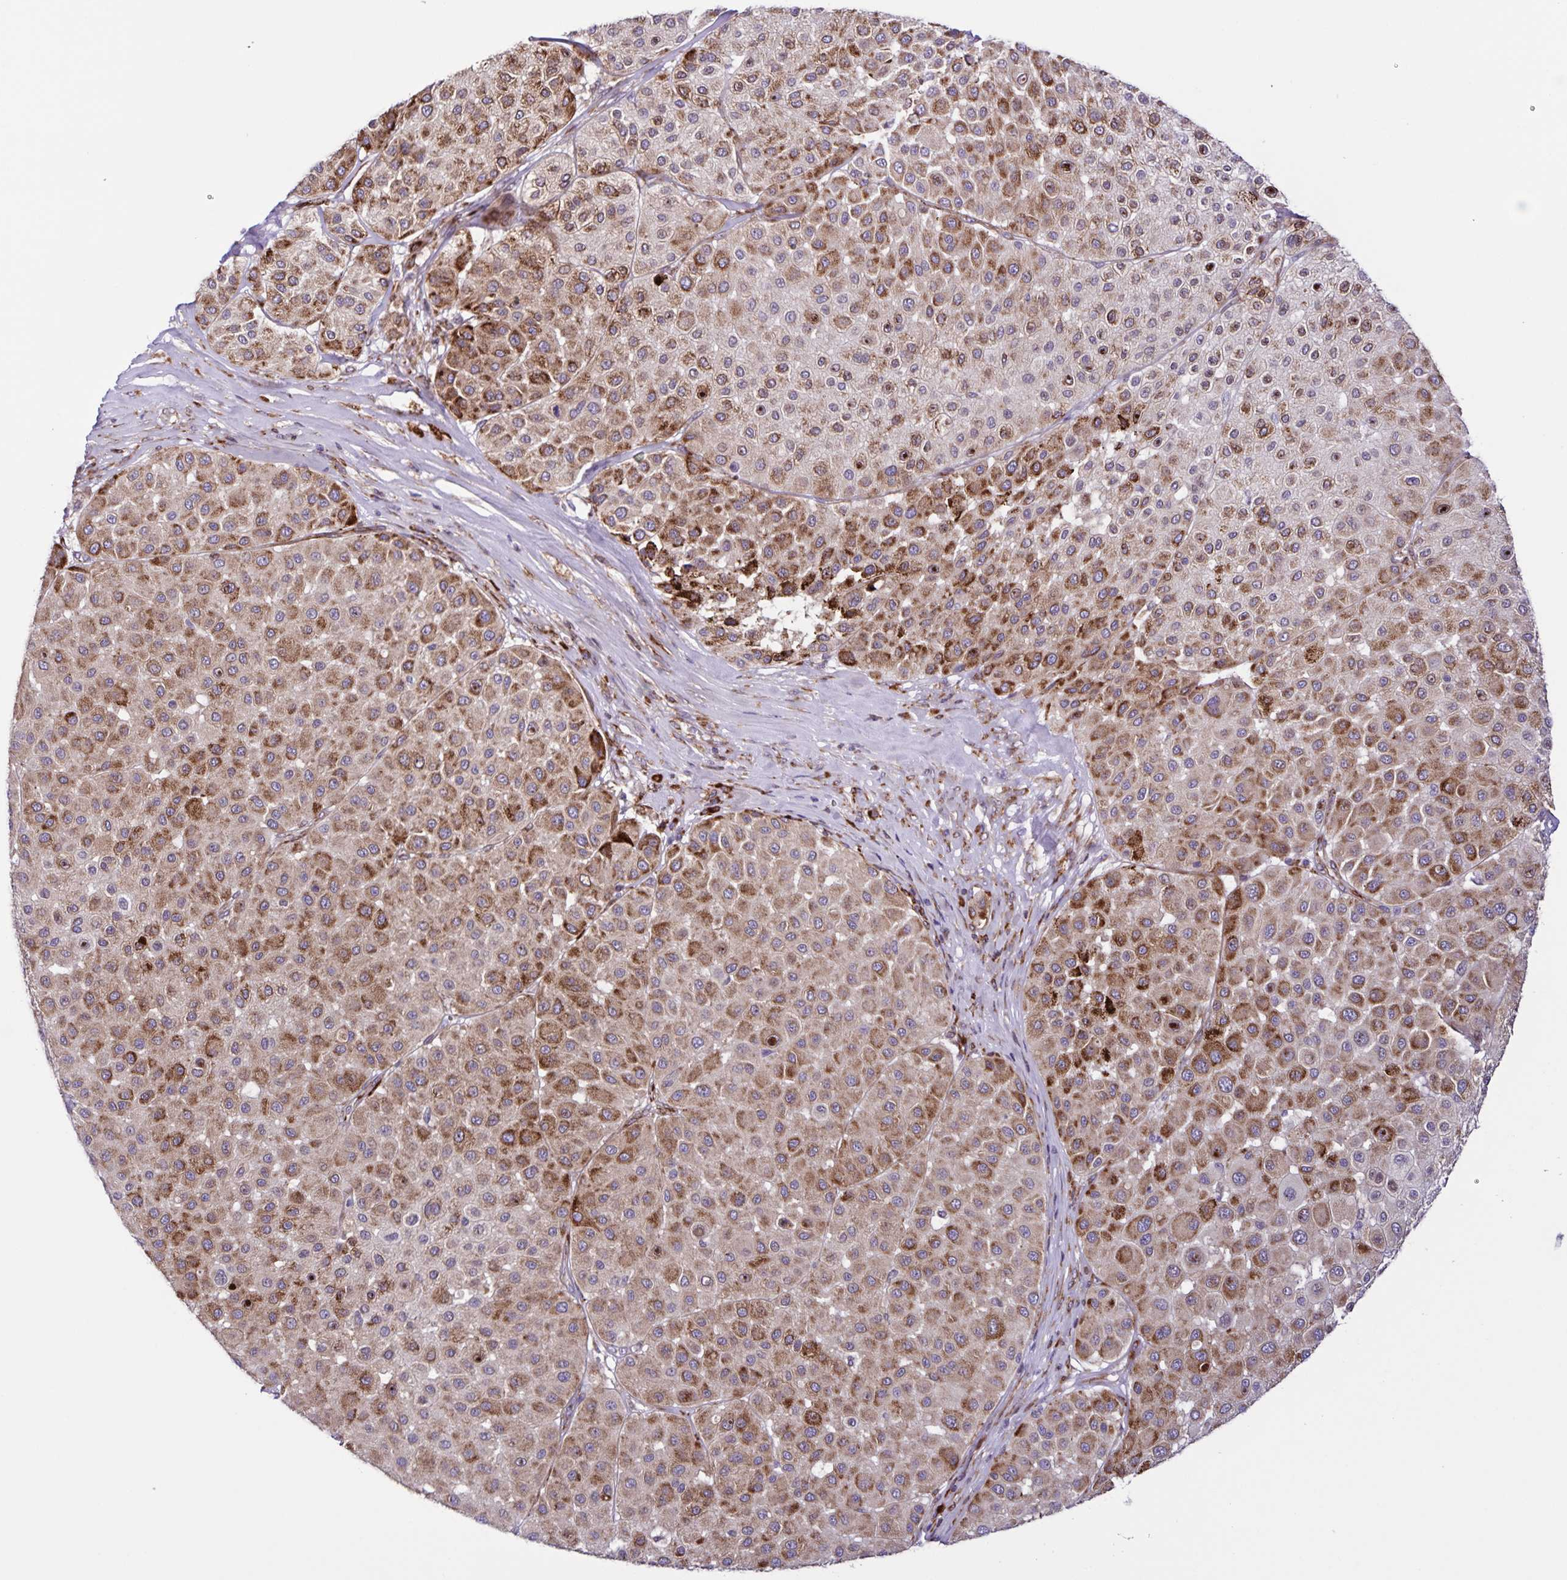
{"staining": {"intensity": "moderate", "quantity": "25%-75%", "location": "cytoplasmic/membranous"}, "tissue": "melanoma", "cell_type": "Tumor cells", "image_type": "cancer", "snomed": [{"axis": "morphology", "description": "Malignant melanoma, Metastatic site"}, {"axis": "topography", "description": "Smooth muscle"}], "caption": "Melanoma stained with immunohistochemistry demonstrates moderate cytoplasmic/membranous expression in approximately 25%-75% of tumor cells. Nuclei are stained in blue.", "gene": "OSBPL5", "patient": {"sex": "male", "age": 41}}